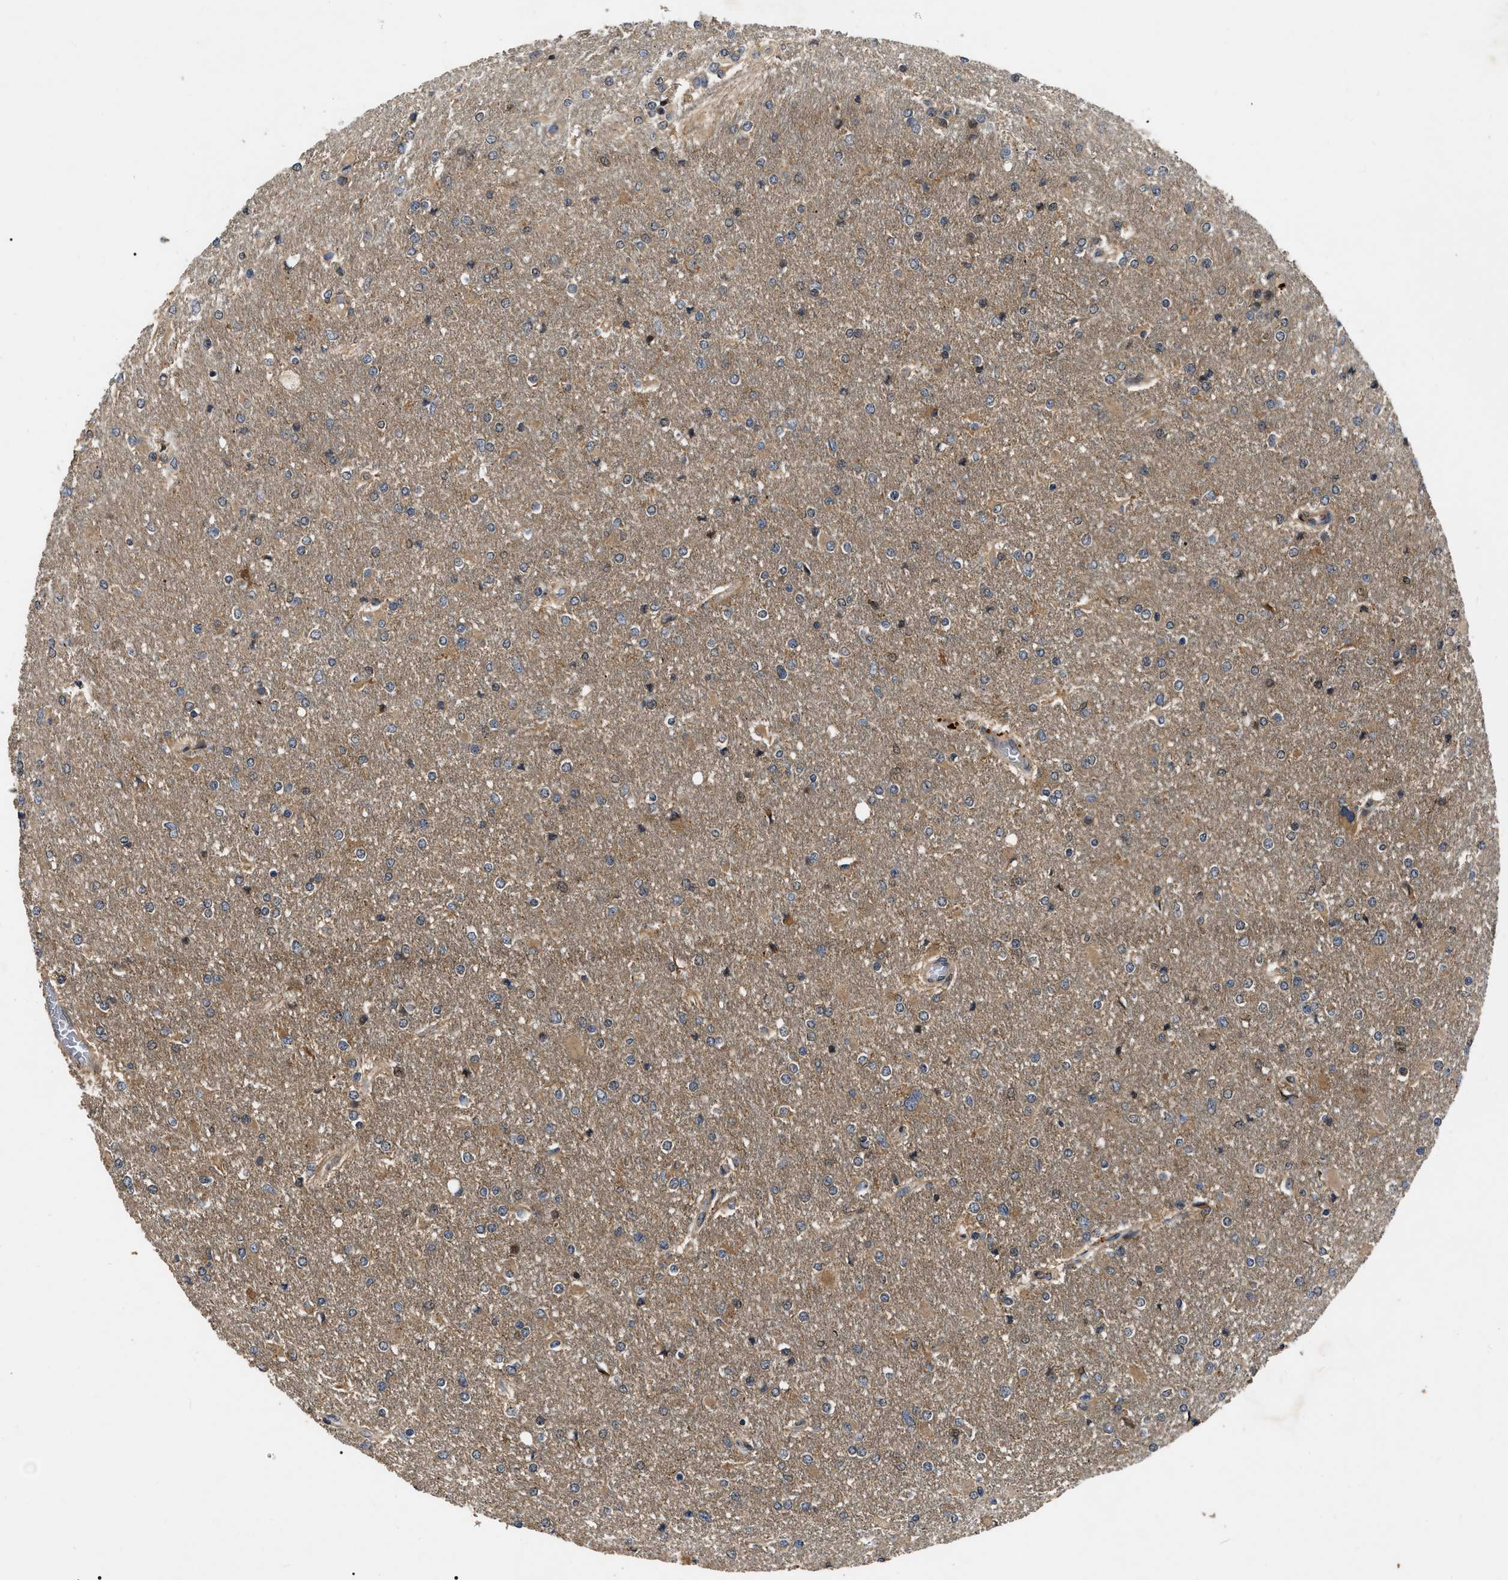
{"staining": {"intensity": "moderate", "quantity": "25%-75%", "location": "cytoplasmic/membranous"}, "tissue": "glioma", "cell_type": "Tumor cells", "image_type": "cancer", "snomed": [{"axis": "morphology", "description": "Glioma, malignant, High grade"}, {"axis": "topography", "description": "Cerebral cortex"}], "caption": "Protein analysis of glioma tissue displays moderate cytoplasmic/membranous positivity in approximately 25%-75% of tumor cells.", "gene": "PPWD1", "patient": {"sex": "female", "age": 36}}